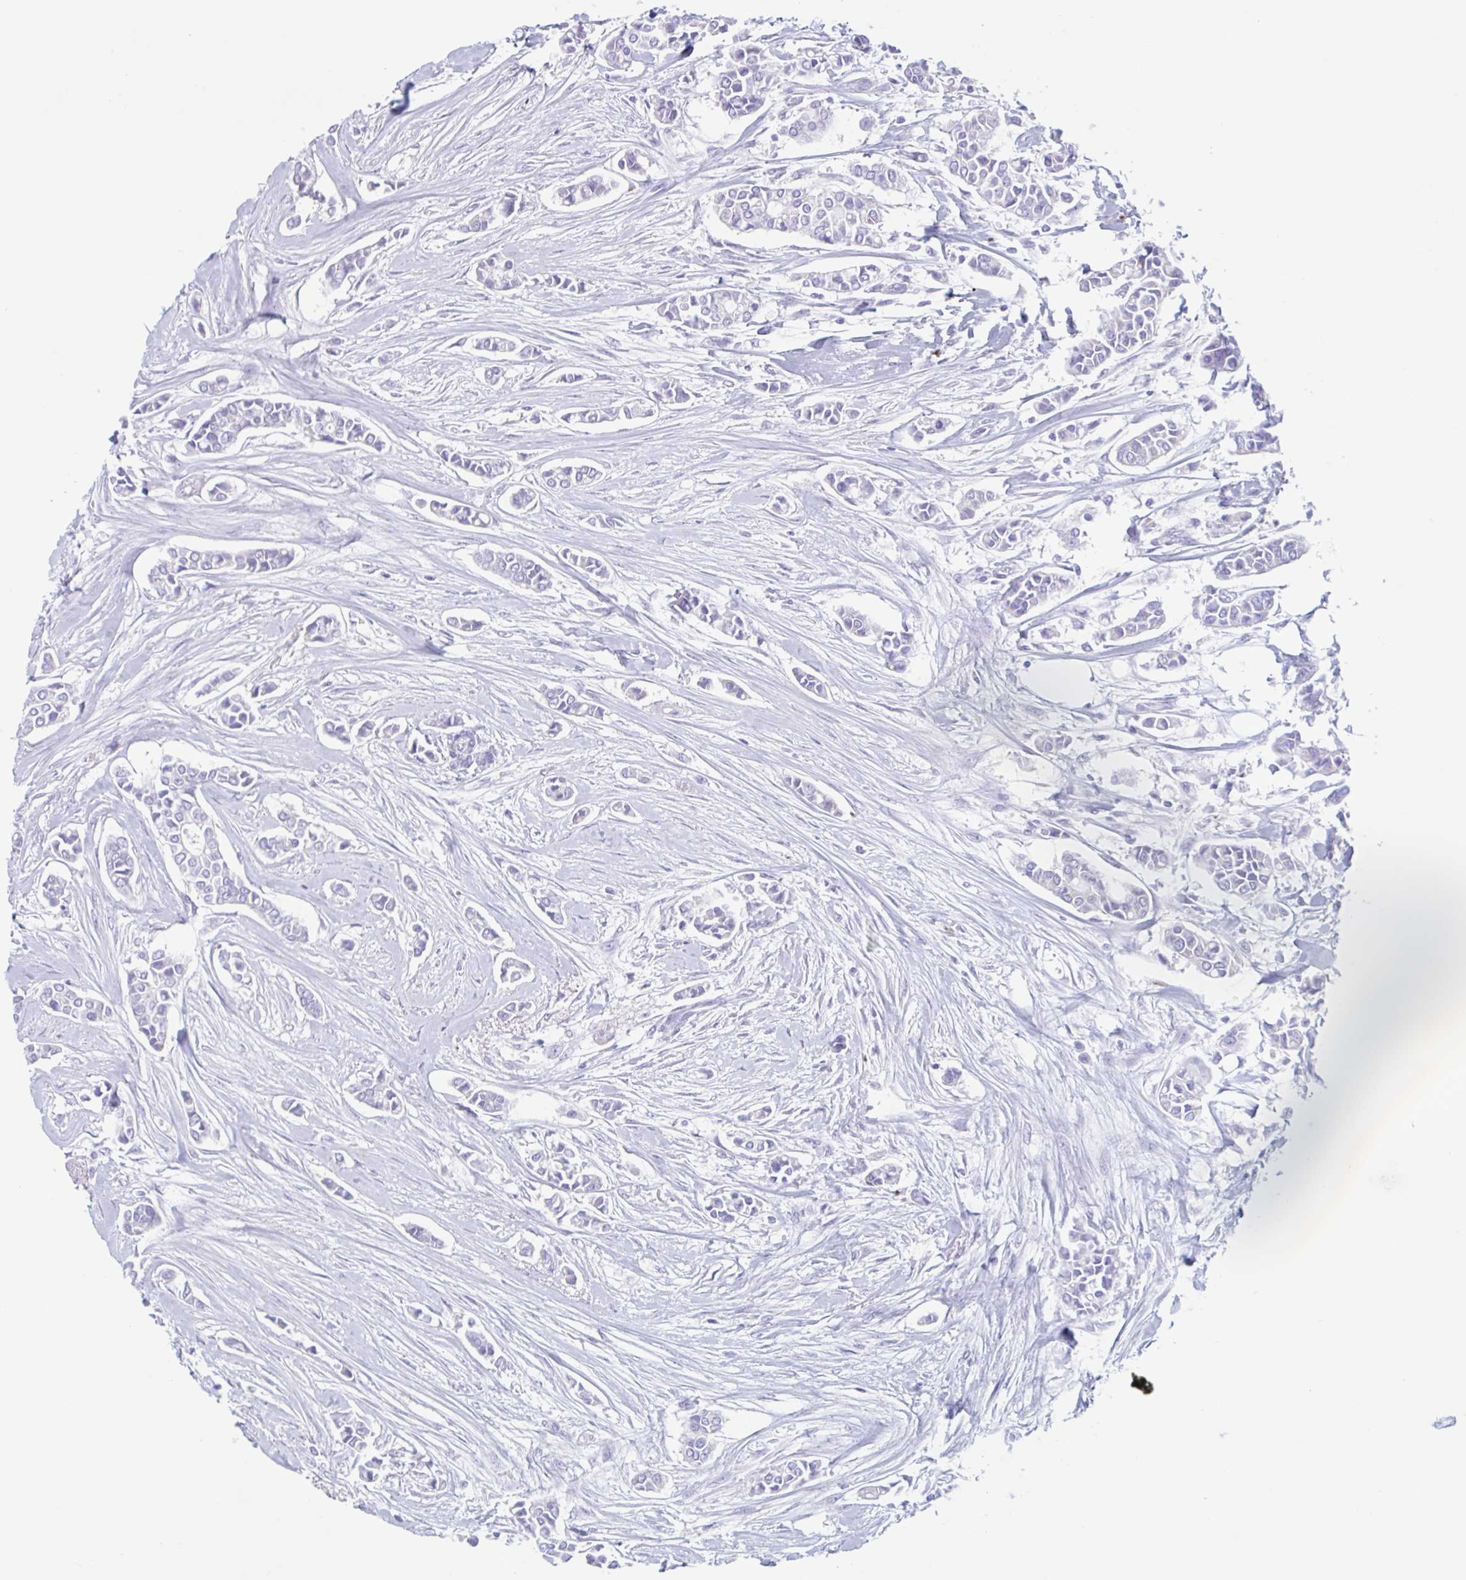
{"staining": {"intensity": "negative", "quantity": "none", "location": "none"}, "tissue": "breast cancer", "cell_type": "Tumor cells", "image_type": "cancer", "snomed": [{"axis": "morphology", "description": "Duct carcinoma"}, {"axis": "topography", "description": "Breast"}], "caption": "Protein analysis of breast invasive ductal carcinoma reveals no significant expression in tumor cells.", "gene": "CPTP", "patient": {"sex": "female", "age": 84}}